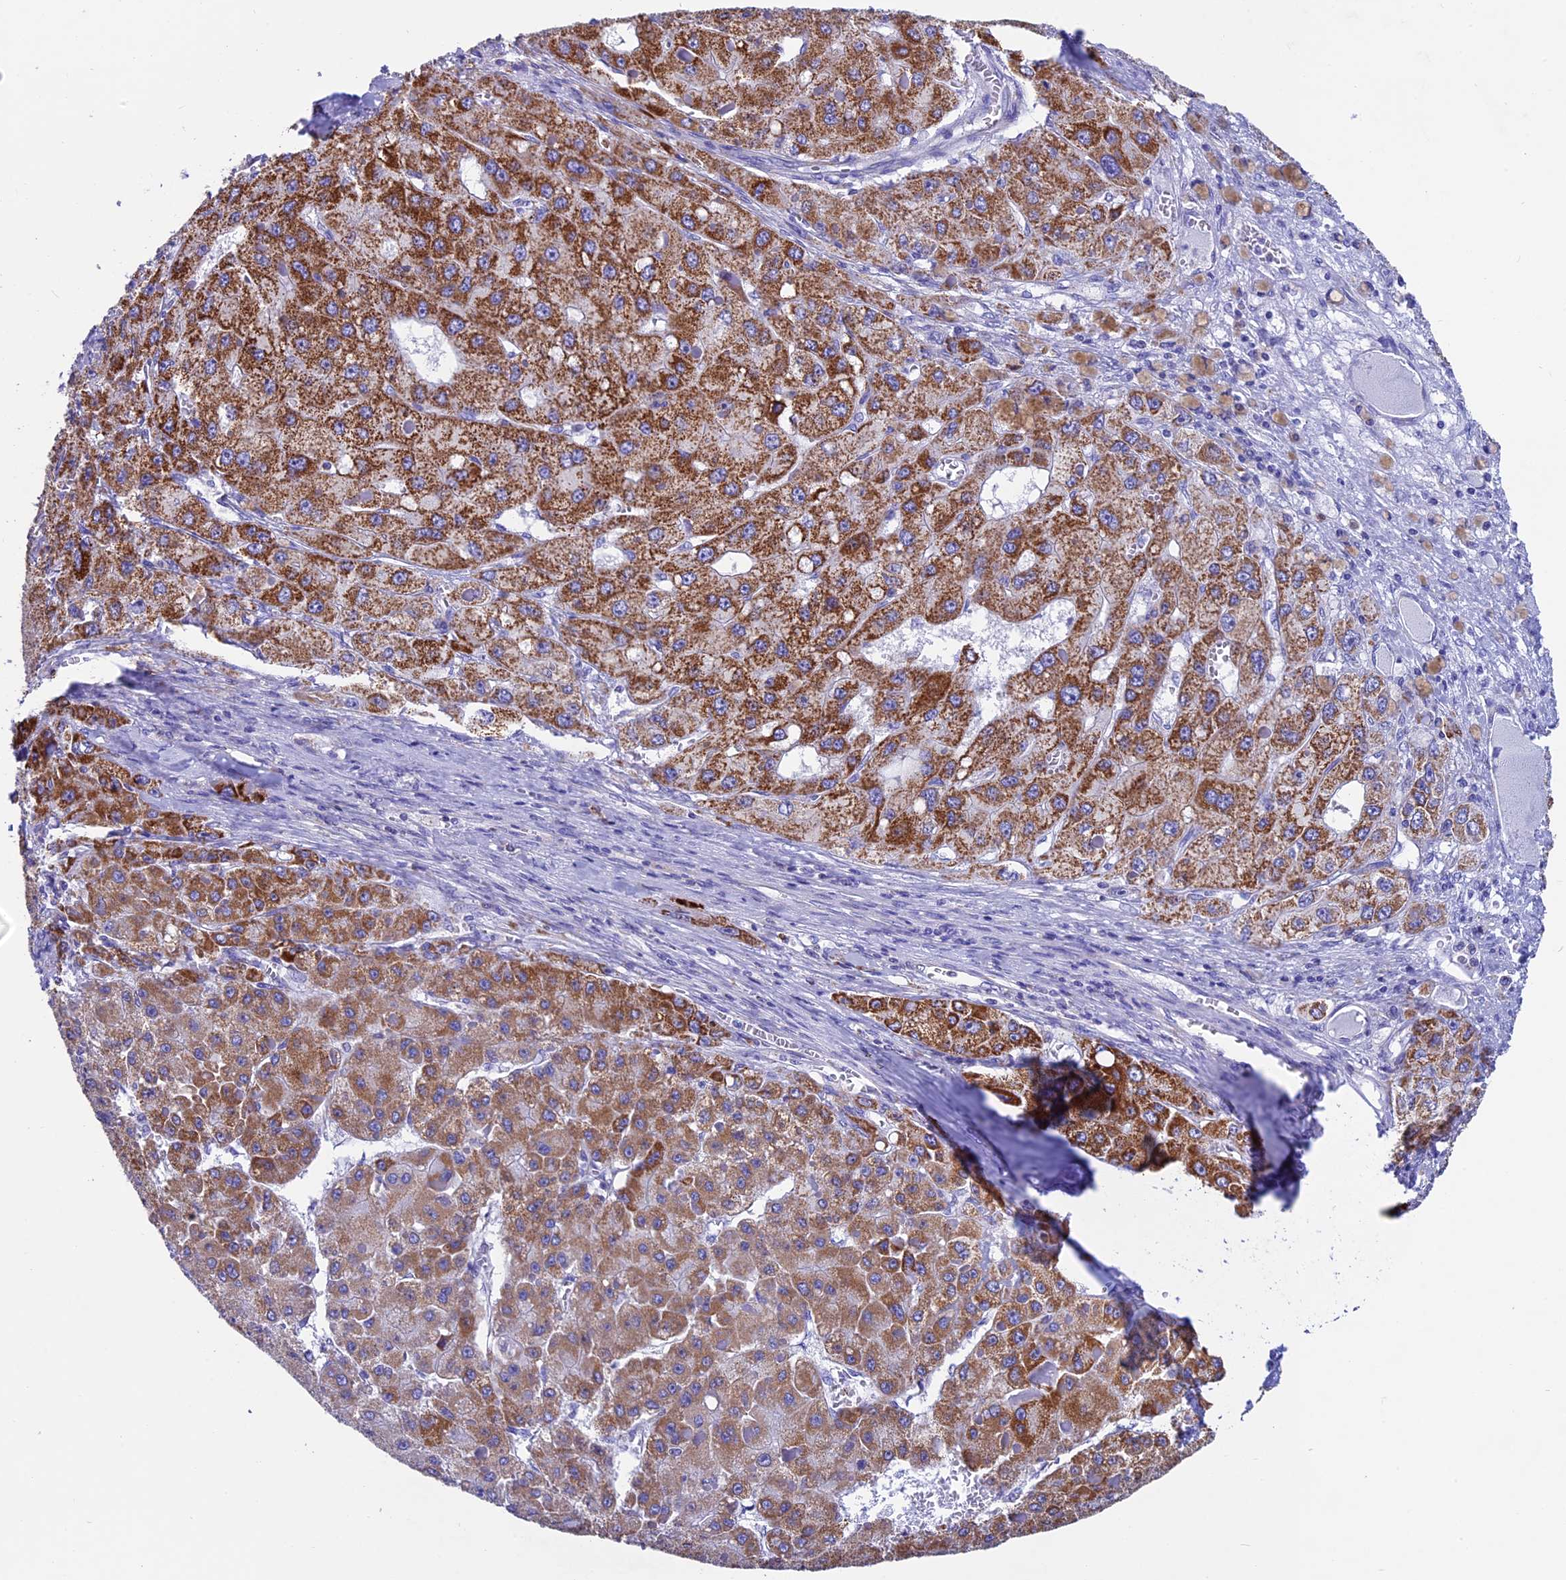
{"staining": {"intensity": "strong", "quantity": "25%-75%", "location": "cytoplasmic/membranous"}, "tissue": "liver cancer", "cell_type": "Tumor cells", "image_type": "cancer", "snomed": [{"axis": "morphology", "description": "Carcinoma, Hepatocellular, NOS"}, {"axis": "topography", "description": "Liver"}], "caption": "A high-resolution histopathology image shows IHC staining of liver hepatocellular carcinoma, which displays strong cytoplasmic/membranous staining in about 25%-75% of tumor cells. (brown staining indicates protein expression, while blue staining denotes nuclei).", "gene": "SLC8B1", "patient": {"sex": "female", "age": 73}}